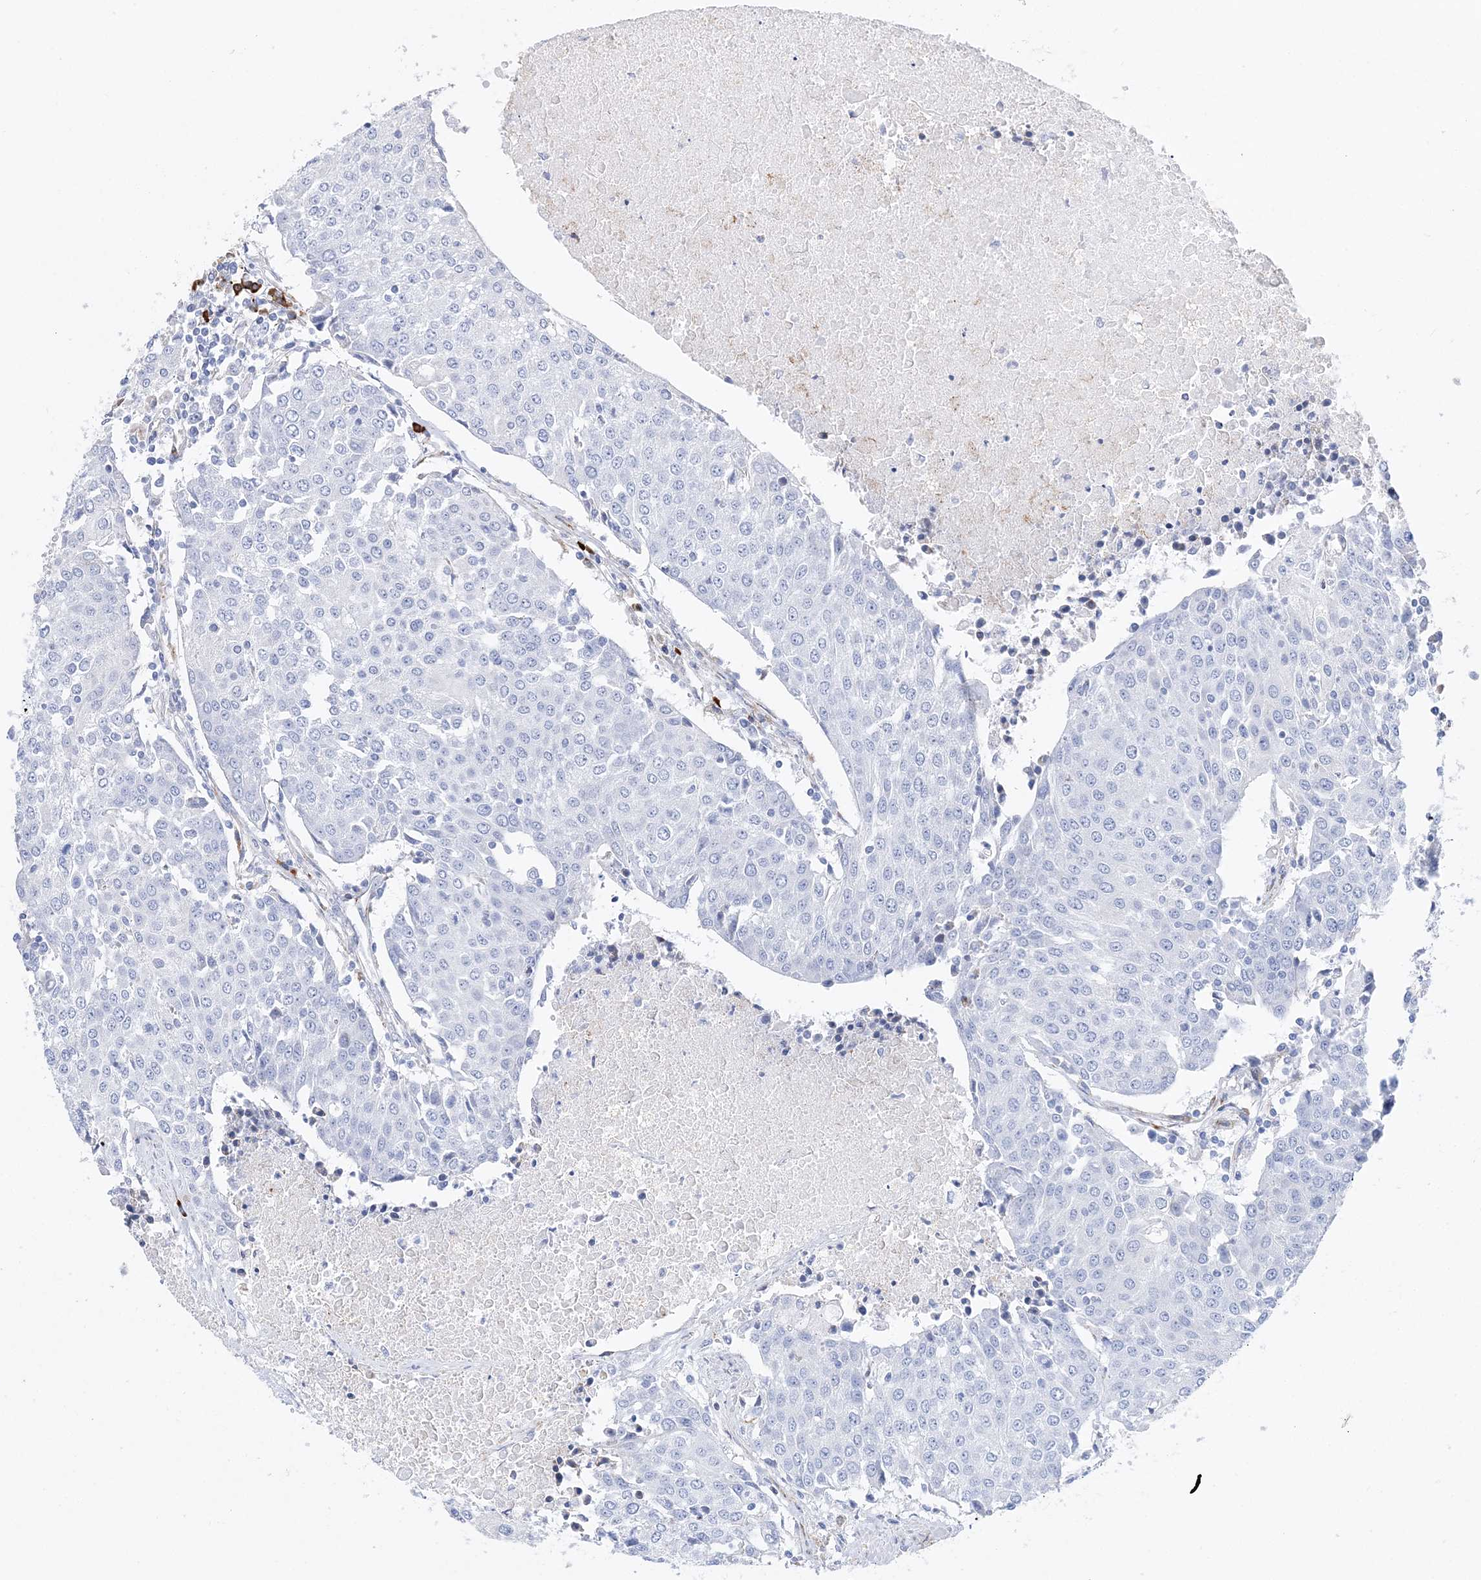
{"staining": {"intensity": "negative", "quantity": "none", "location": "none"}, "tissue": "urothelial cancer", "cell_type": "Tumor cells", "image_type": "cancer", "snomed": [{"axis": "morphology", "description": "Urothelial carcinoma, High grade"}, {"axis": "topography", "description": "Urinary bladder"}], "caption": "Urothelial carcinoma (high-grade) was stained to show a protein in brown. There is no significant positivity in tumor cells. (Stains: DAB immunohistochemistry with hematoxylin counter stain, Microscopy: brightfield microscopy at high magnification).", "gene": "TSPYL6", "patient": {"sex": "female", "age": 85}}